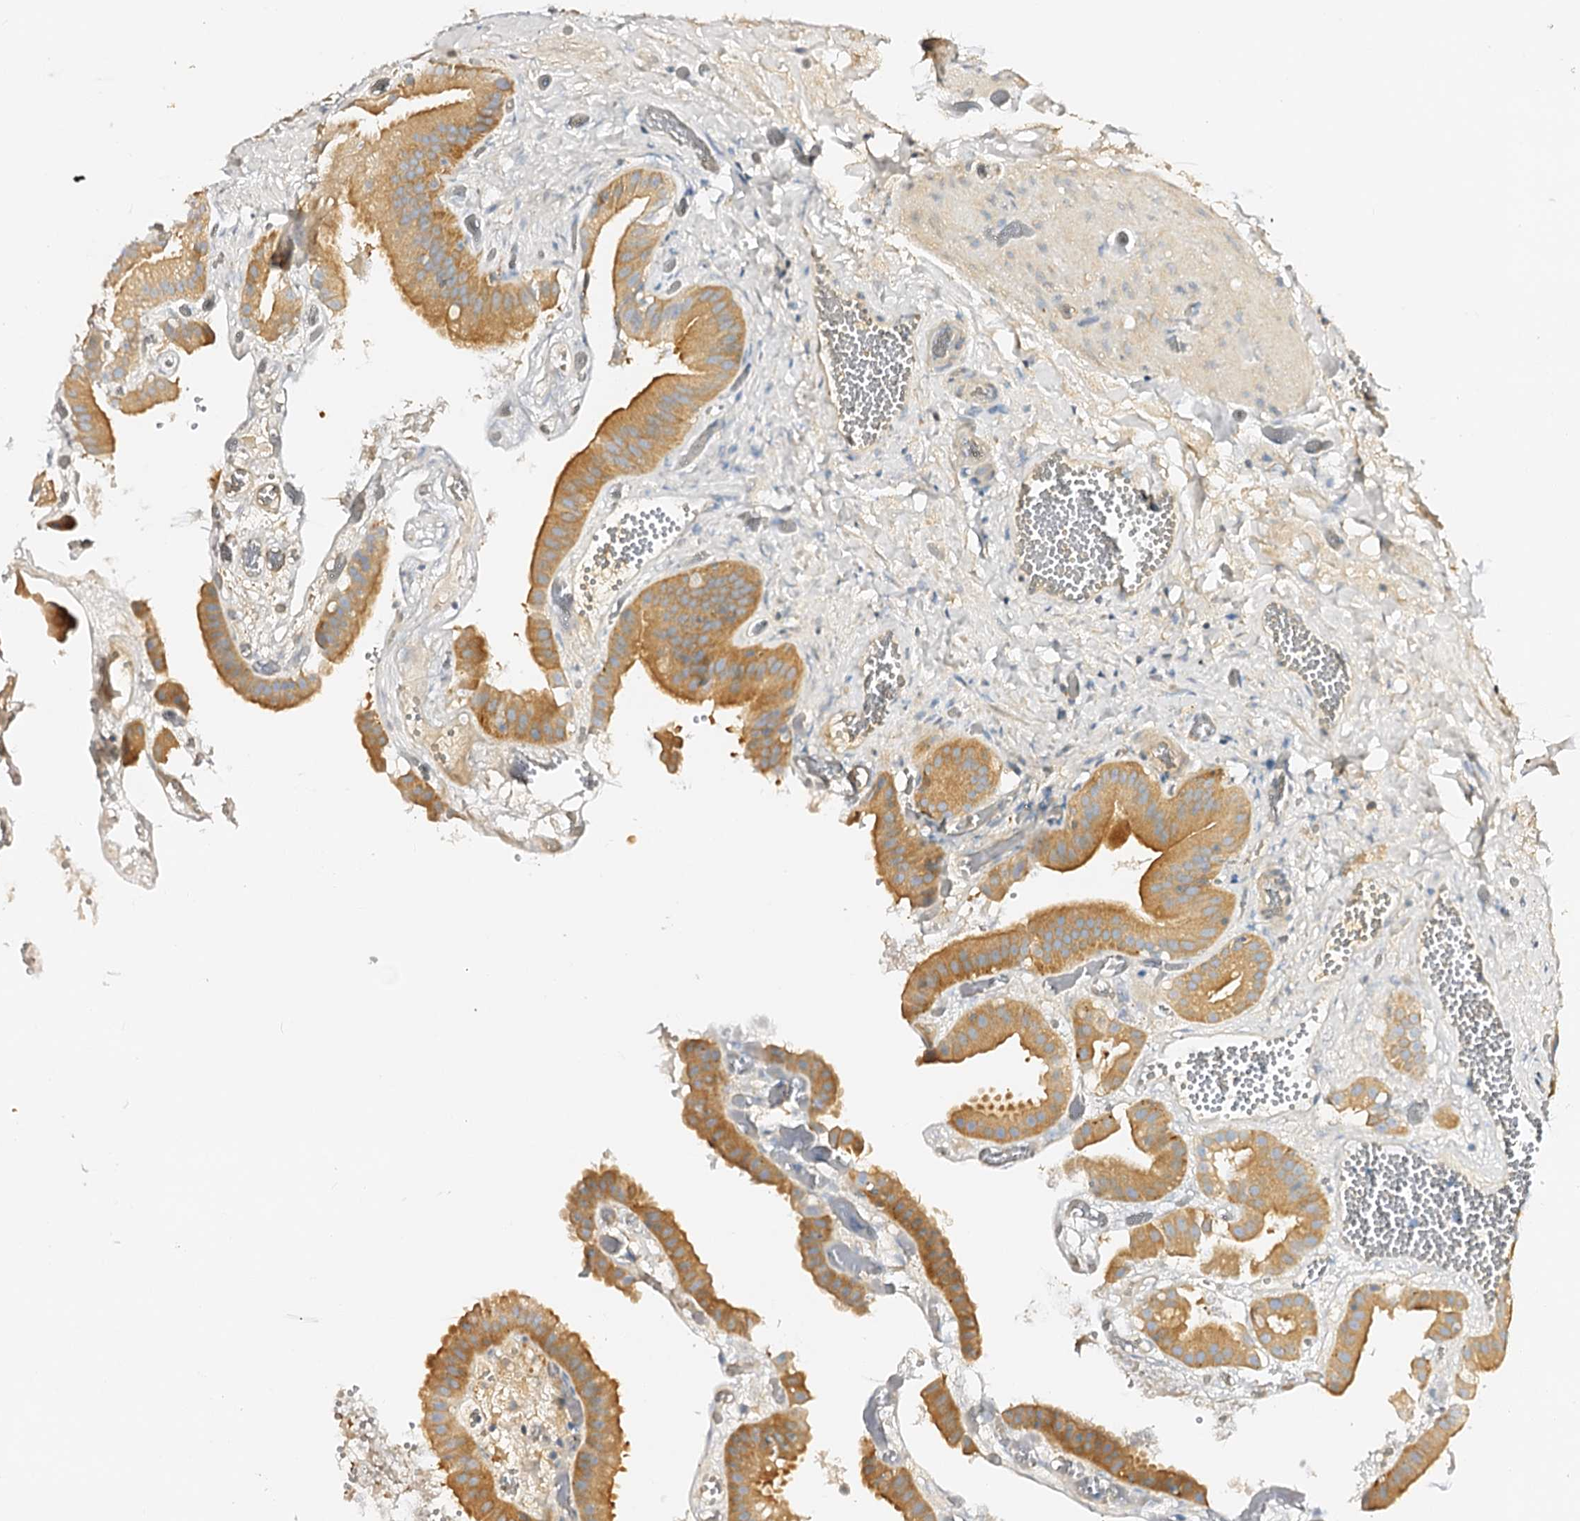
{"staining": {"intensity": "moderate", "quantity": ">75%", "location": "cytoplasmic/membranous"}, "tissue": "gallbladder", "cell_type": "Glandular cells", "image_type": "normal", "snomed": [{"axis": "morphology", "description": "Normal tissue, NOS"}, {"axis": "topography", "description": "Gallbladder"}], "caption": "Immunohistochemical staining of unremarkable human gallbladder reveals moderate cytoplasmic/membranous protein expression in approximately >75% of glandular cells.", "gene": "CSKMT", "patient": {"sex": "female", "age": 64}}